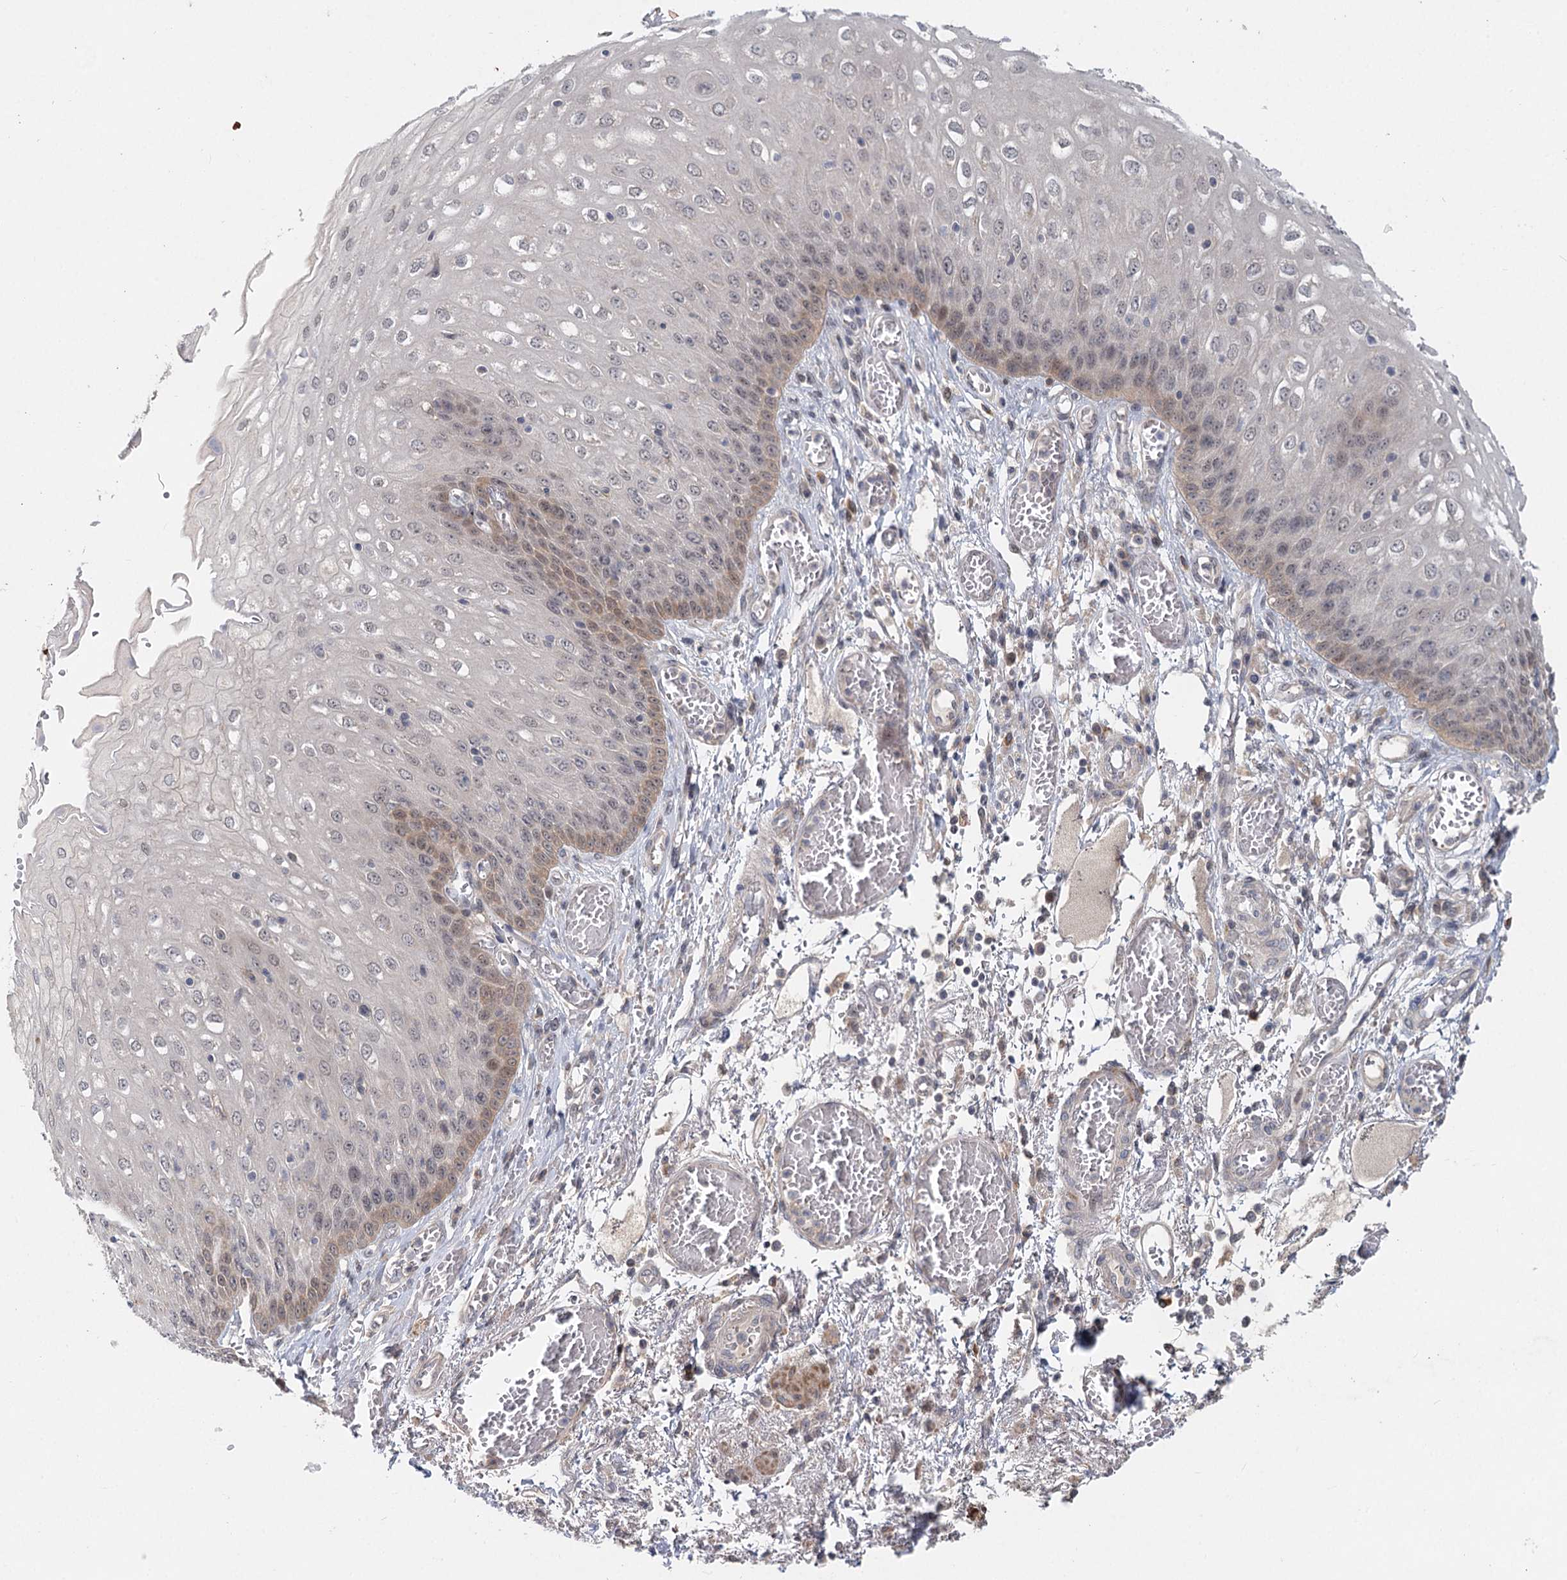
{"staining": {"intensity": "moderate", "quantity": "<25%", "location": "cytoplasmic/membranous,nuclear"}, "tissue": "esophagus", "cell_type": "Squamous epithelial cells", "image_type": "normal", "snomed": [{"axis": "morphology", "description": "Normal tissue, NOS"}, {"axis": "topography", "description": "Esophagus"}], "caption": "The photomicrograph displays immunohistochemical staining of benign esophagus. There is moderate cytoplasmic/membranous,nuclear staining is appreciated in about <25% of squamous epithelial cells. (DAB (3,3'-diaminobenzidine) IHC, brown staining for protein, blue staining for nuclei).", "gene": "AP3B1", "patient": {"sex": "male", "age": 81}}